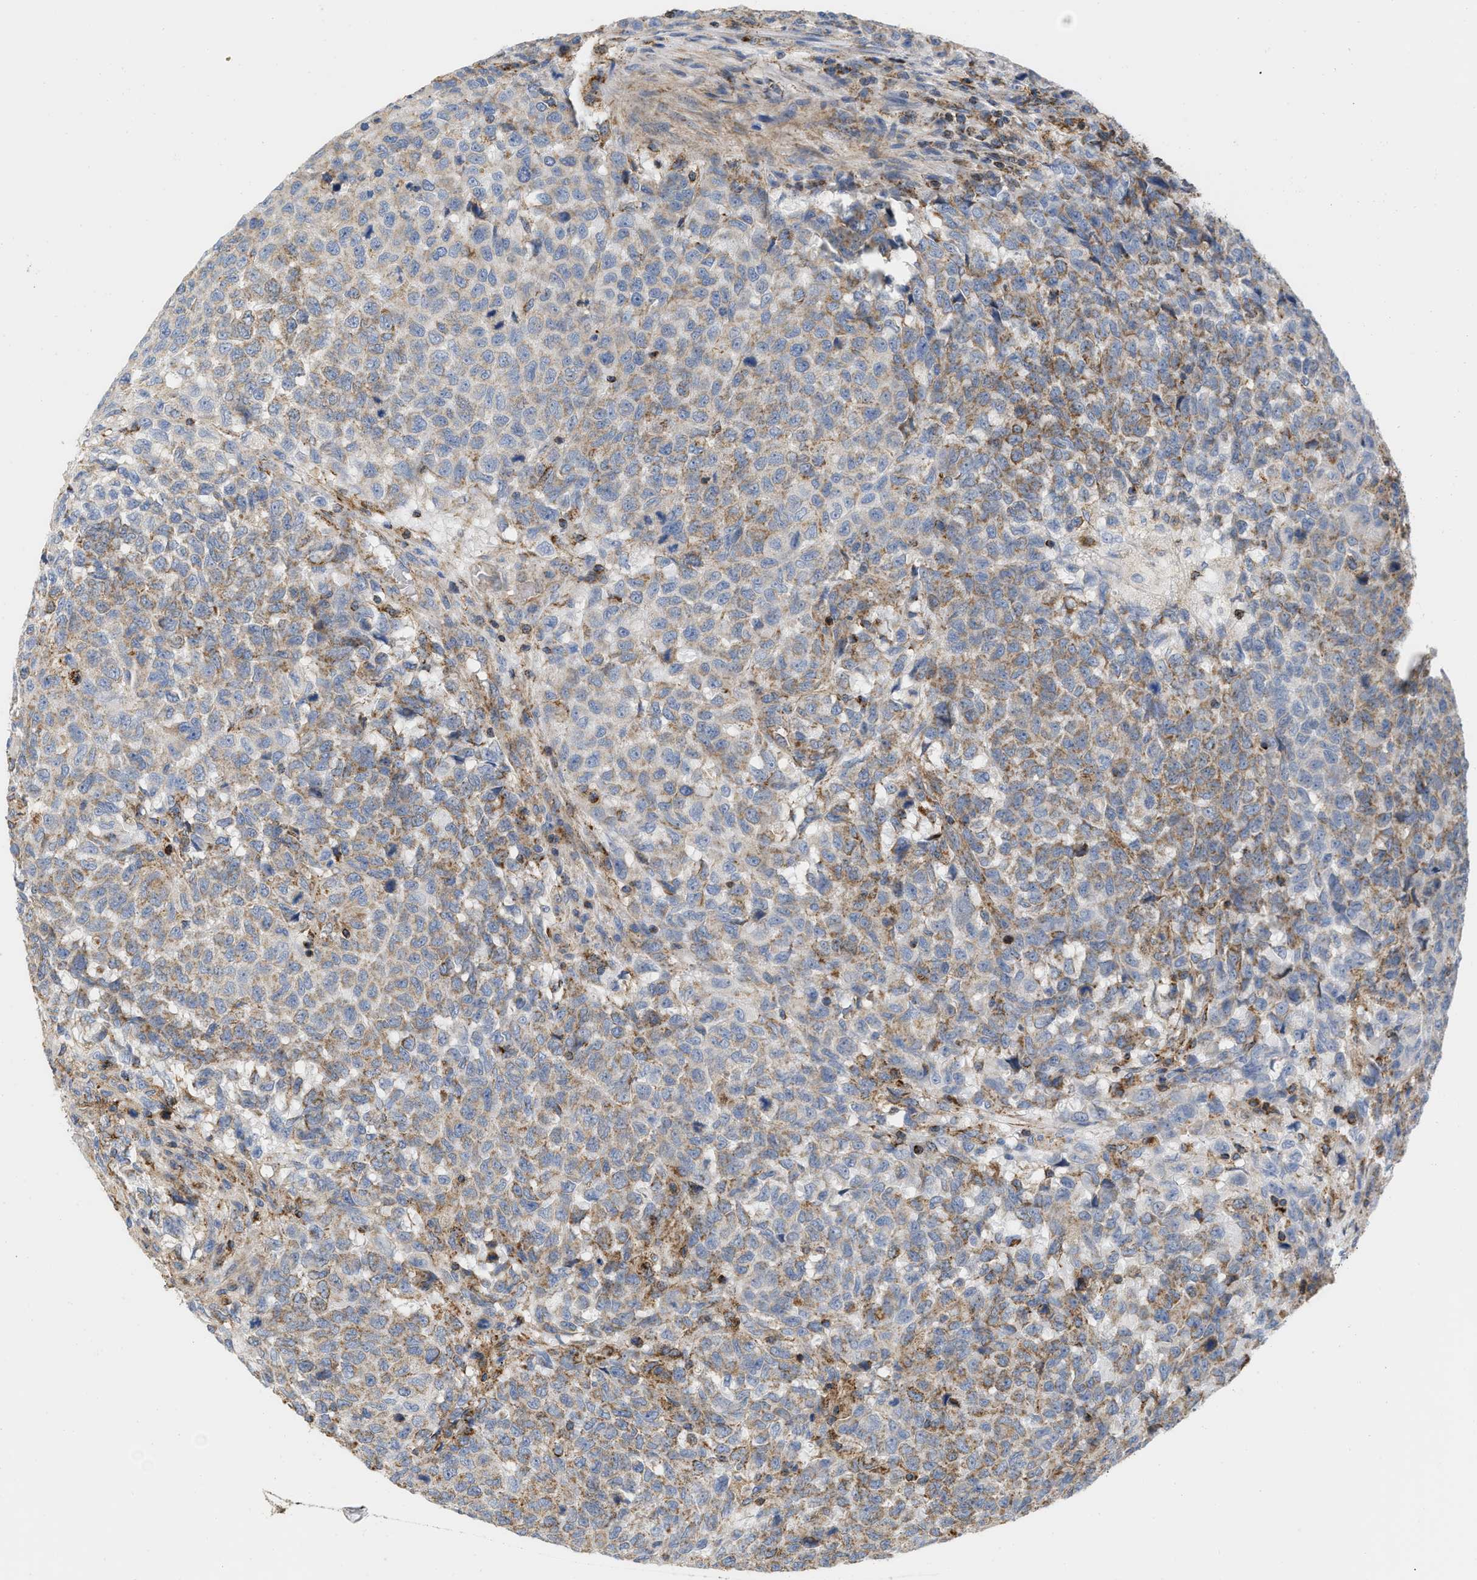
{"staining": {"intensity": "moderate", "quantity": ">75%", "location": "cytoplasmic/membranous"}, "tissue": "testis cancer", "cell_type": "Tumor cells", "image_type": "cancer", "snomed": [{"axis": "morphology", "description": "Seminoma, NOS"}, {"axis": "topography", "description": "Testis"}], "caption": "IHC staining of testis seminoma, which reveals medium levels of moderate cytoplasmic/membranous staining in about >75% of tumor cells indicating moderate cytoplasmic/membranous protein staining. The staining was performed using DAB (3,3'-diaminobenzidine) (brown) for protein detection and nuclei were counterstained in hematoxylin (blue).", "gene": "GRB10", "patient": {"sex": "male", "age": 59}}